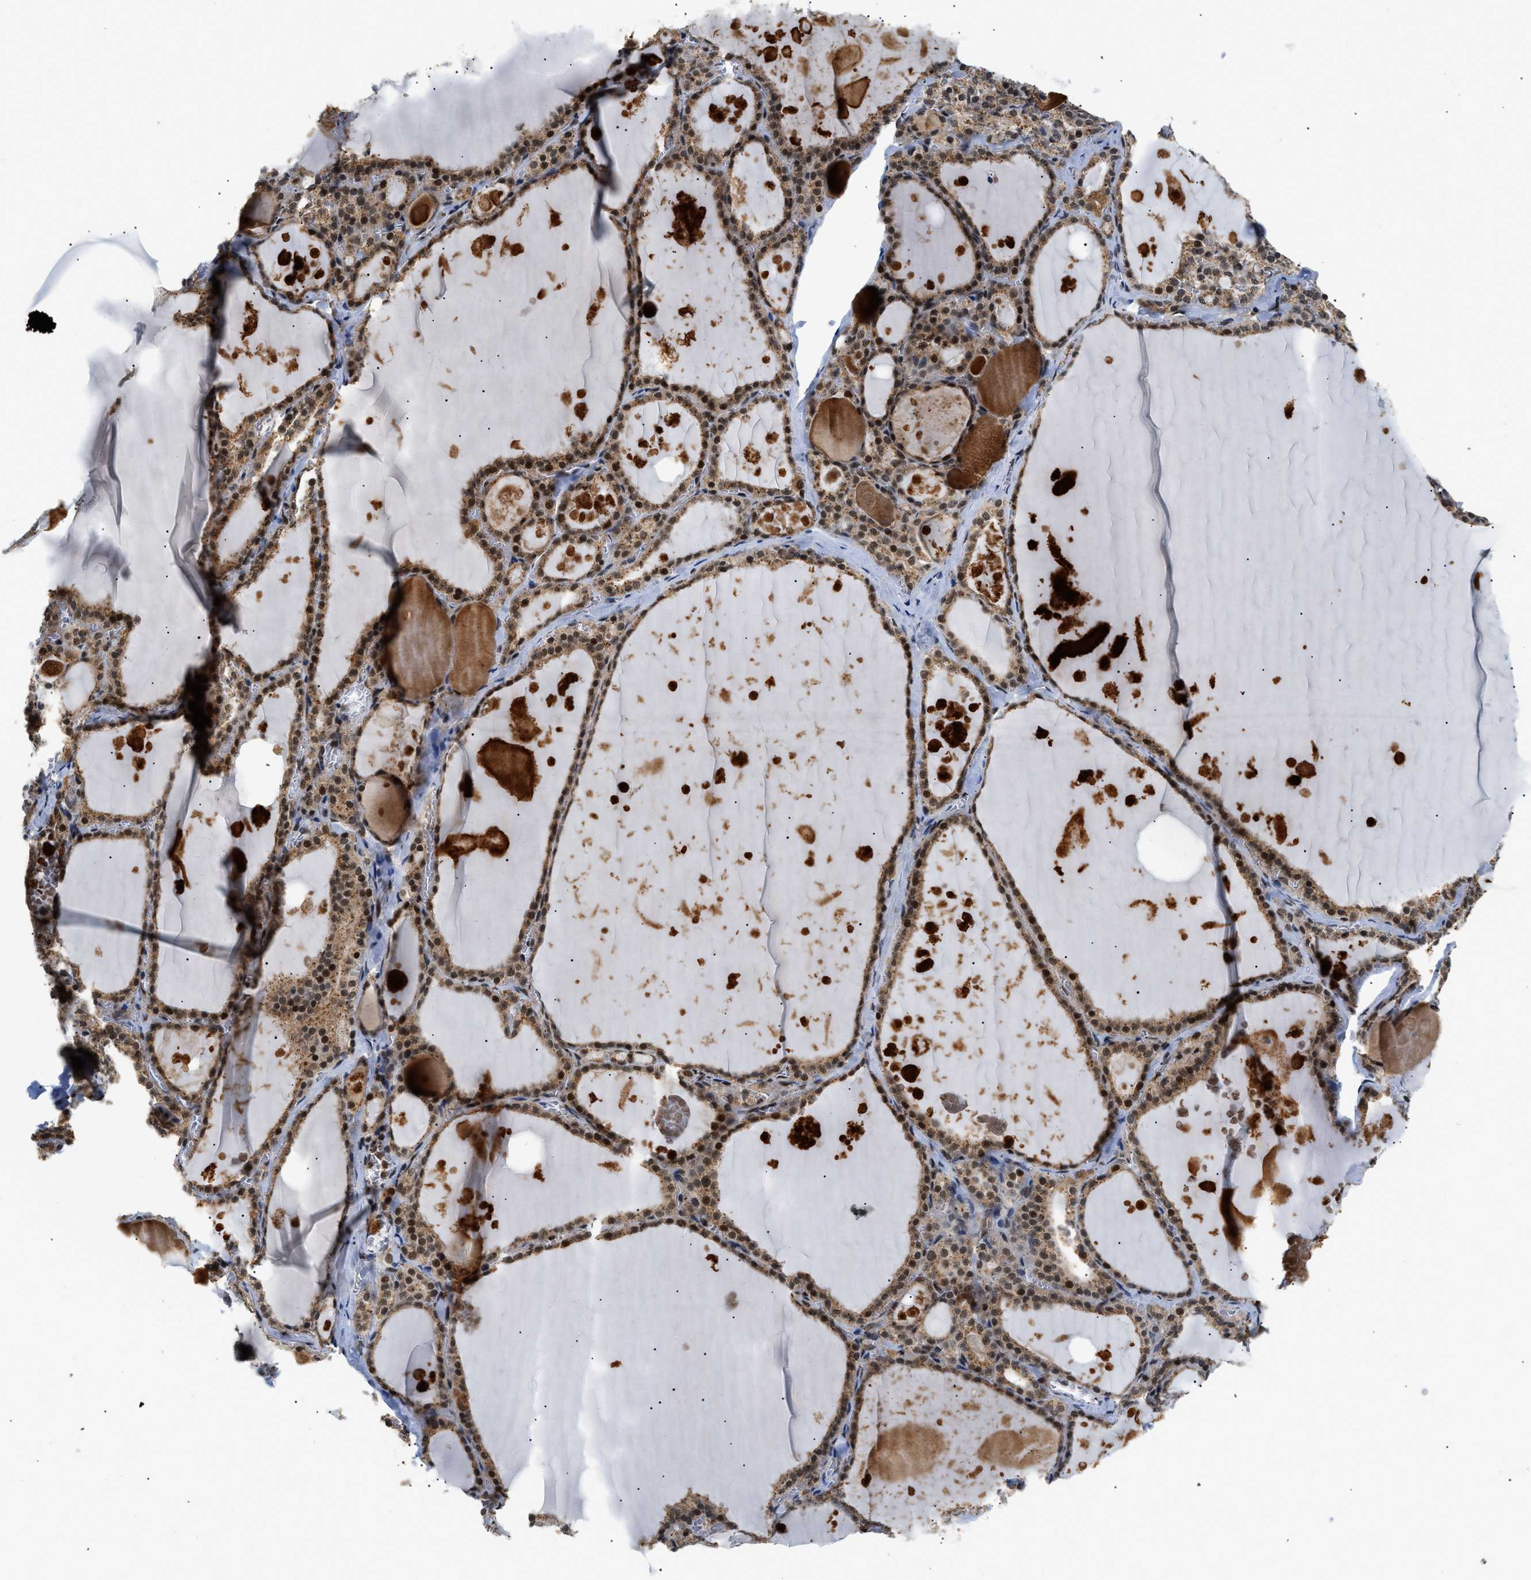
{"staining": {"intensity": "moderate", "quantity": ">75%", "location": "cytoplasmic/membranous,nuclear"}, "tissue": "thyroid gland", "cell_type": "Glandular cells", "image_type": "normal", "snomed": [{"axis": "morphology", "description": "Normal tissue, NOS"}, {"axis": "topography", "description": "Thyroid gland"}], "caption": "An IHC photomicrograph of unremarkable tissue is shown. Protein staining in brown labels moderate cytoplasmic/membranous,nuclear positivity in thyroid gland within glandular cells.", "gene": "ZBTB11", "patient": {"sex": "male", "age": 56}}